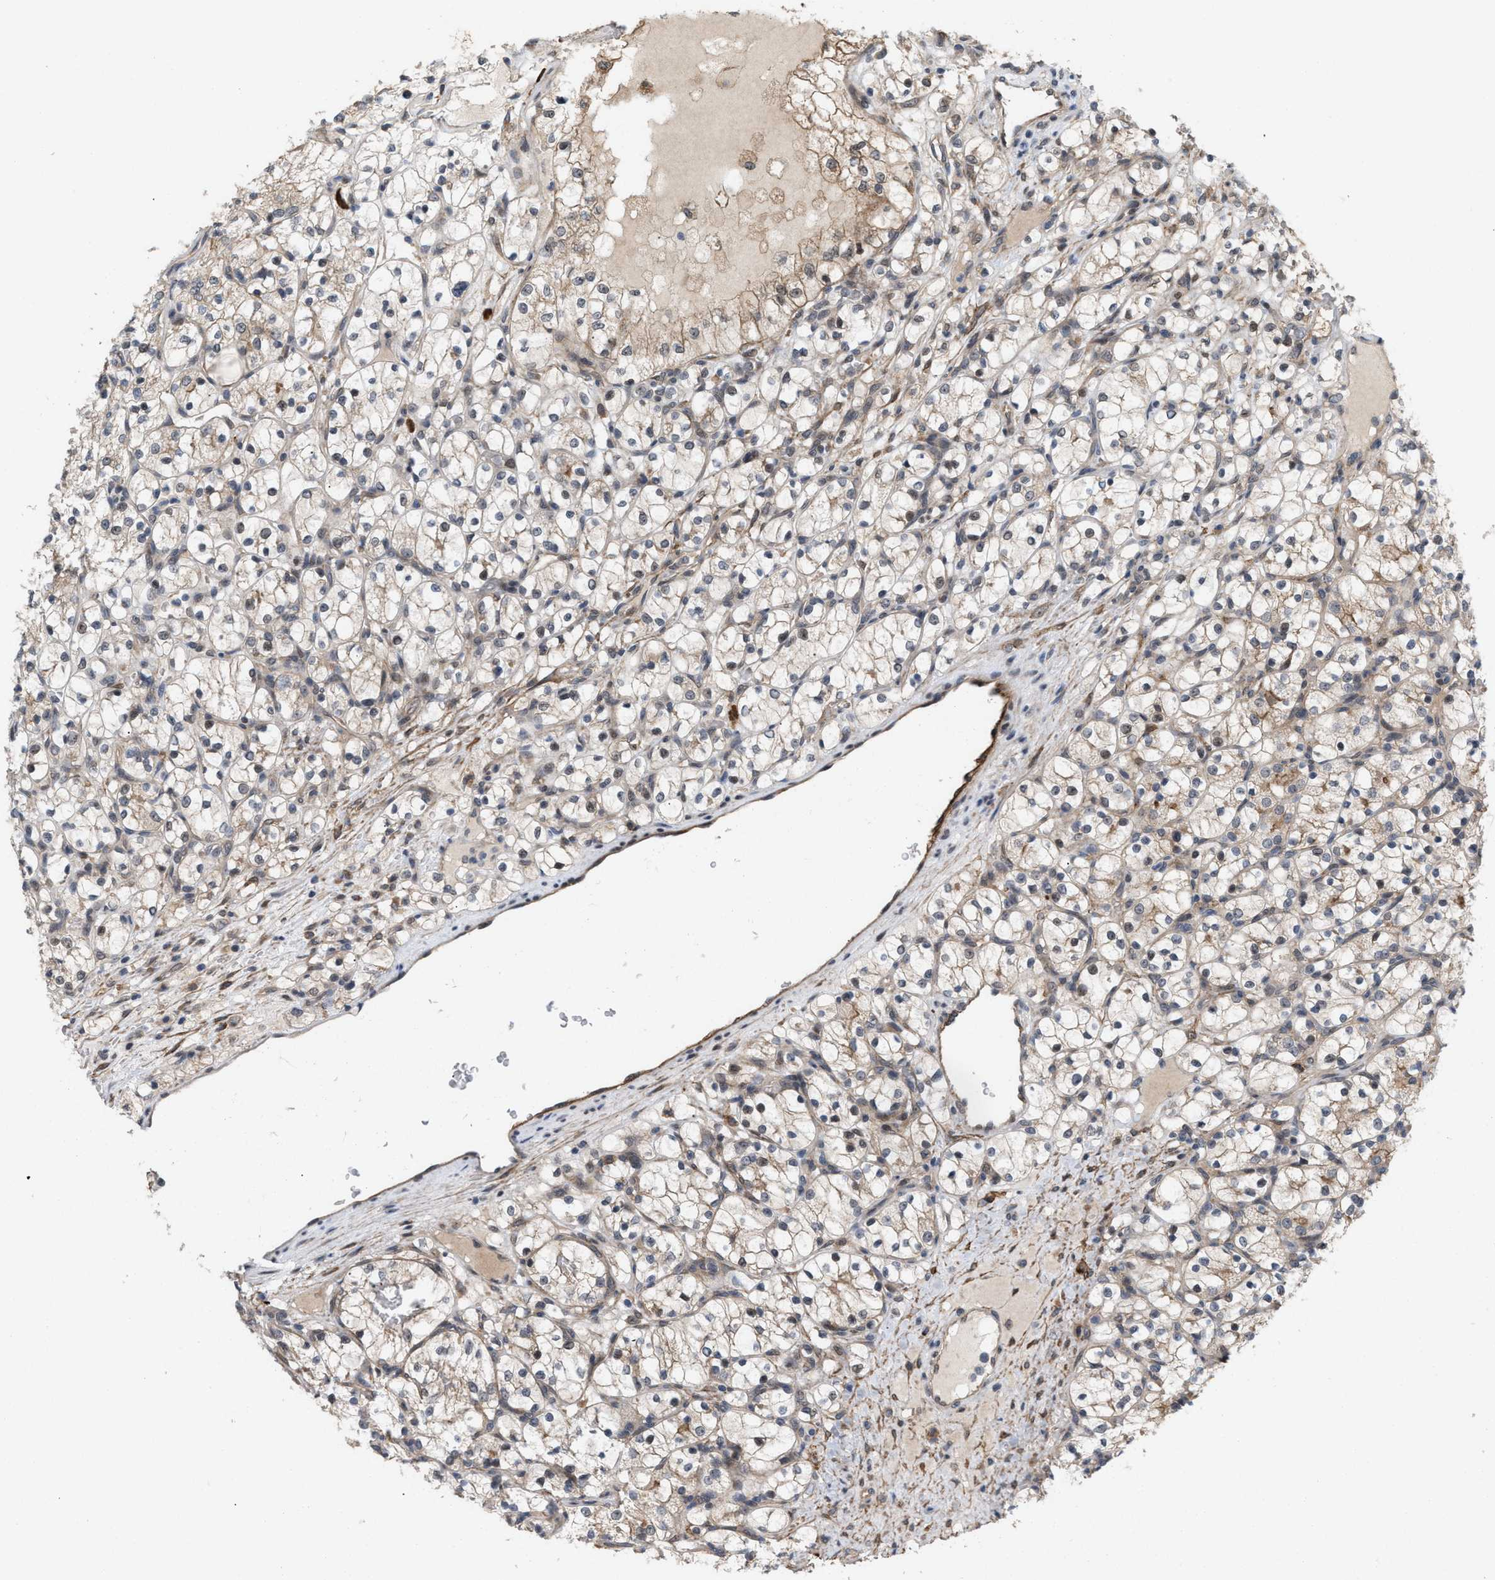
{"staining": {"intensity": "moderate", "quantity": "25%-75%", "location": "cytoplasmic/membranous"}, "tissue": "renal cancer", "cell_type": "Tumor cells", "image_type": "cancer", "snomed": [{"axis": "morphology", "description": "Adenocarcinoma, NOS"}, {"axis": "topography", "description": "Kidney"}], "caption": "Renal adenocarcinoma stained with DAB immunohistochemistry (IHC) exhibits medium levels of moderate cytoplasmic/membranous positivity in about 25%-75% of tumor cells.", "gene": "MFSD6", "patient": {"sex": "female", "age": 69}}